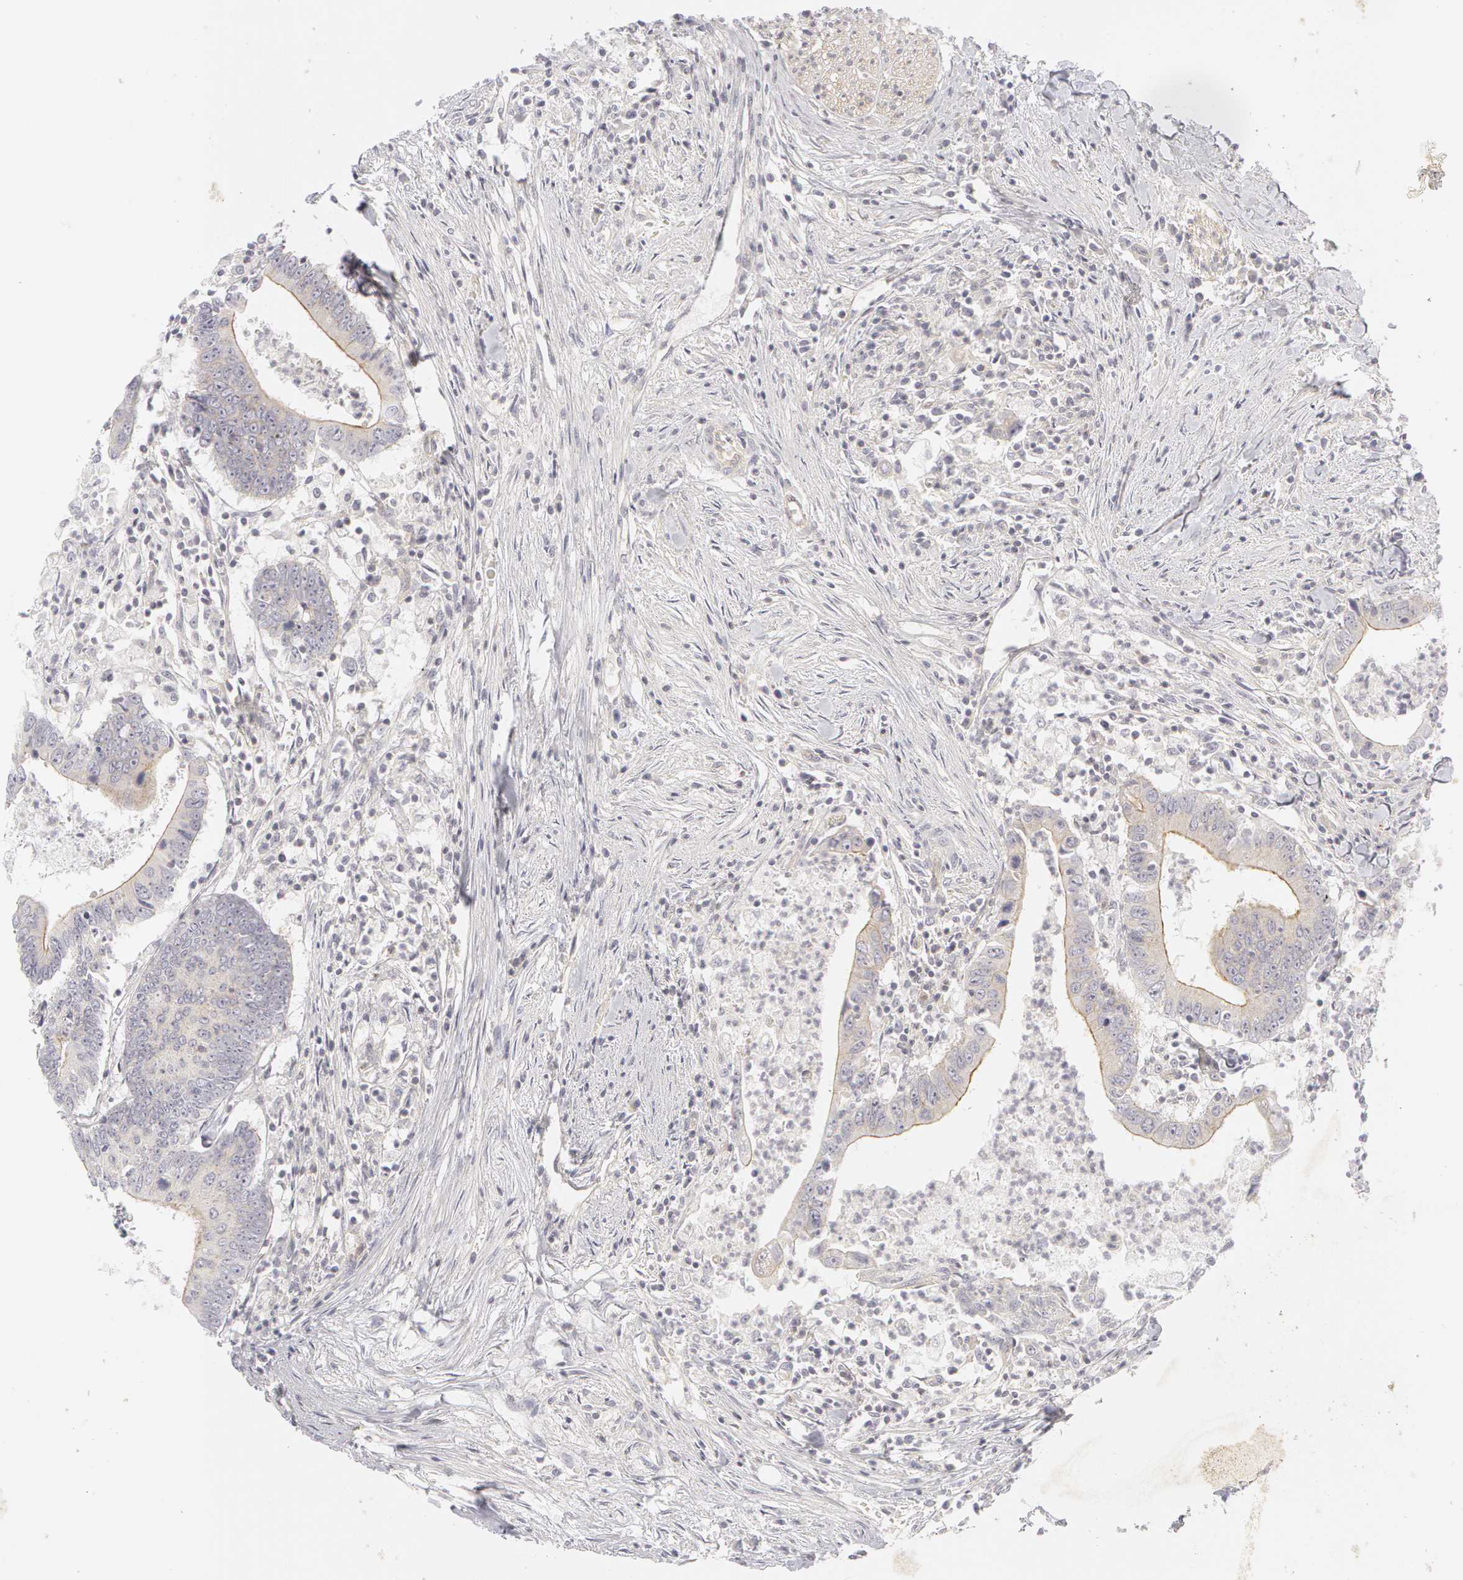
{"staining": {"intensity": "moderate", "quantity": "25%-75%", "location": "cytoplasmic/membranous"}, "tissue": "colorectal cancer", "cell_type": "Tumor cells", "image_type": "cancer", "snomed": [{"axis": "morphology", "description": "Adenocarcinoma, NOS"}, {"axis": "topography", "description": "Colon"}], "caption": "Brown immunohistochemical staining in colorectal adenocarcinoma exhibits moderate cytoplasmic/membranous expression in about 25%-75% of tumor cells. (Brightfield microscopy of DAB IHC at high magnification).", "gene": "ABCB1", "patient": {"sex": "male", "age": 55}}